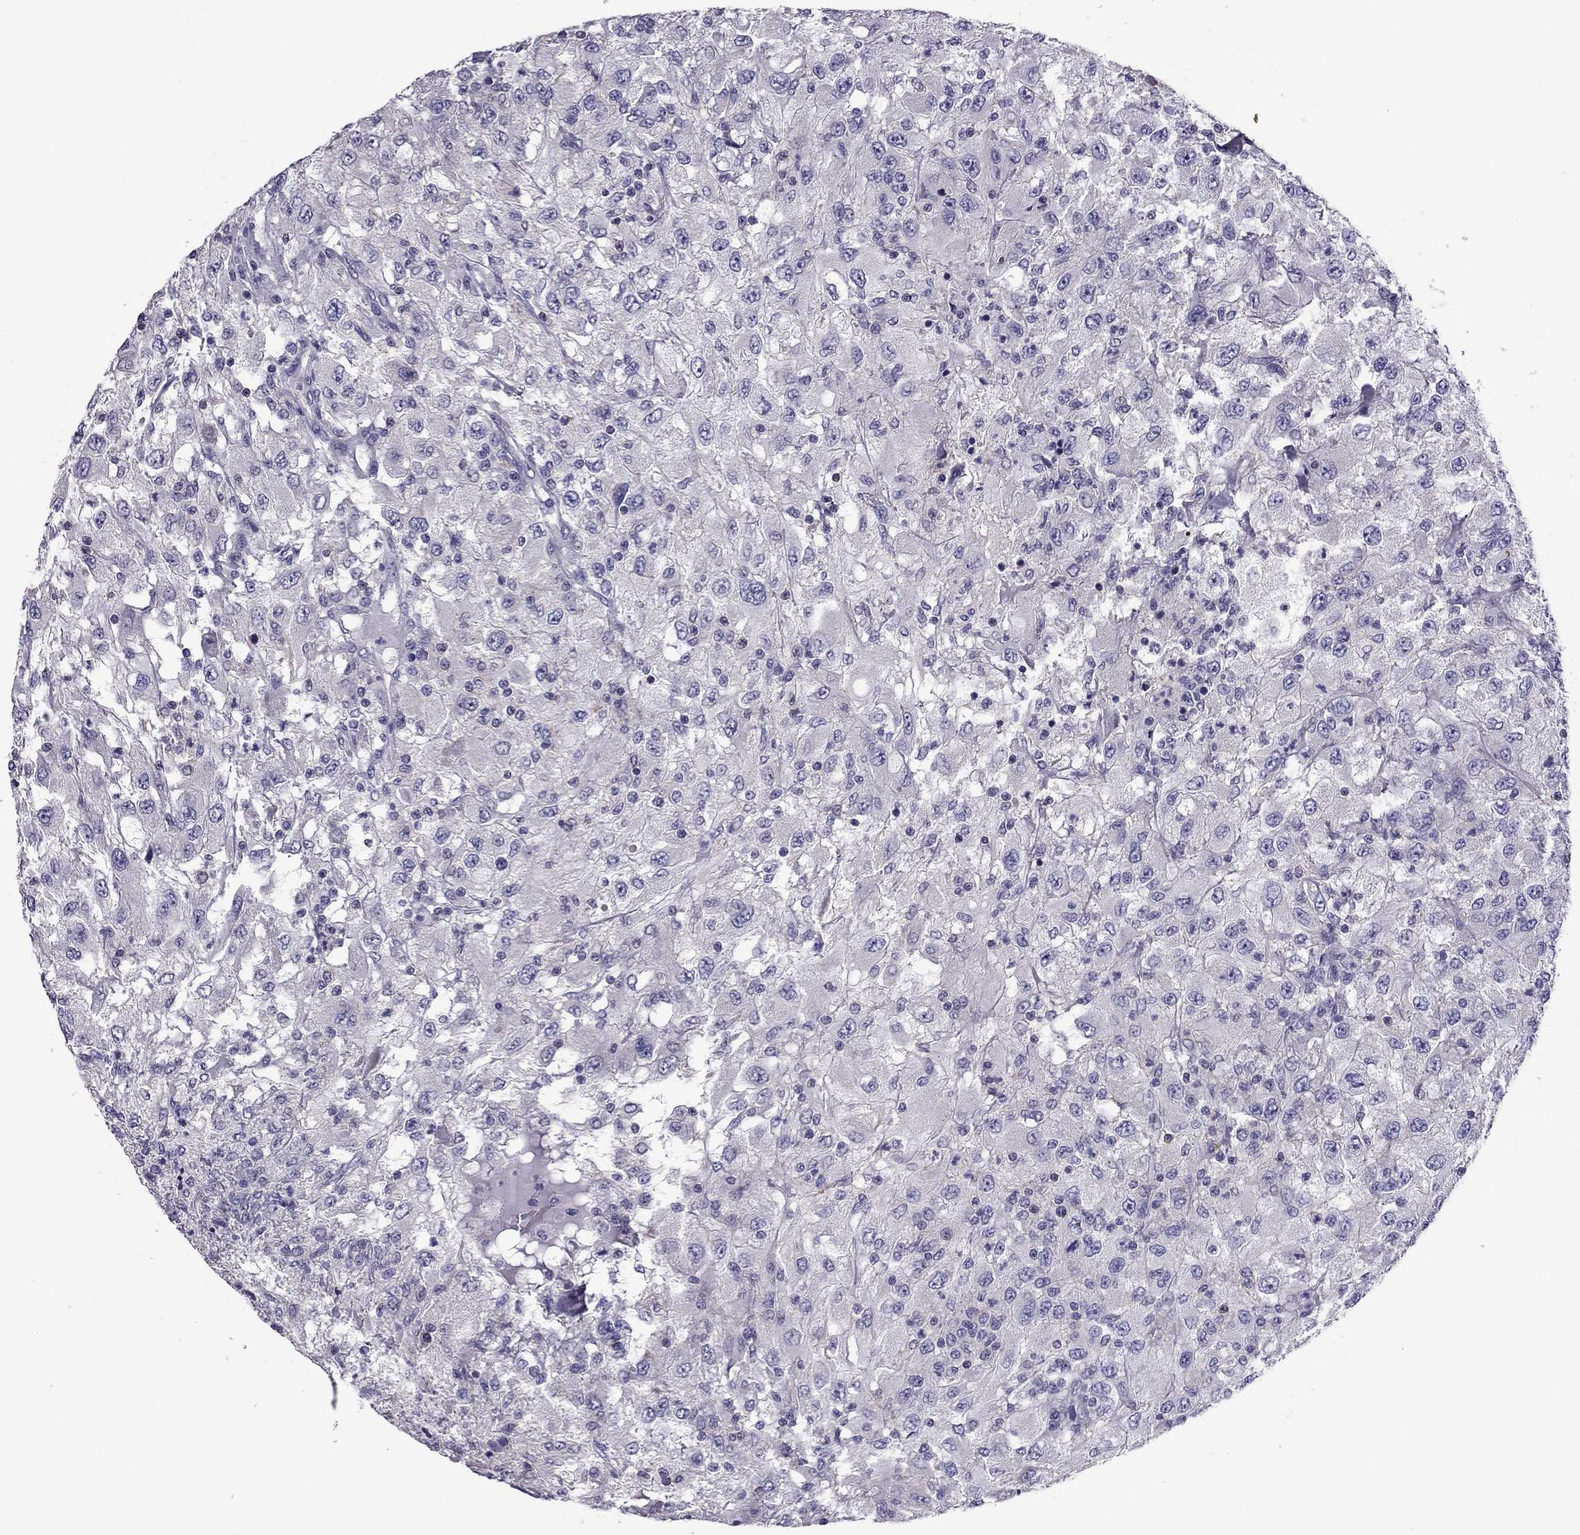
{"staining": {"intensity": "negative", "quantity": "none", "location": "none"}, "tissue": "renal cancer", "cell_type": "Tumor cells", "image_type": "cancer", "snomed": [{"axis": "morphology", "description": "Adenocarcinoma, NOS"}, {"axis": "topography", "description": "Kidney"}], "caption": "Renal cancer (adenocarcinoma) was stained to show a protein in brown. There is no significant staining in tumor cells.", "gene": "SLC16A8", "patient": {"sex": "female", "age": 67}}